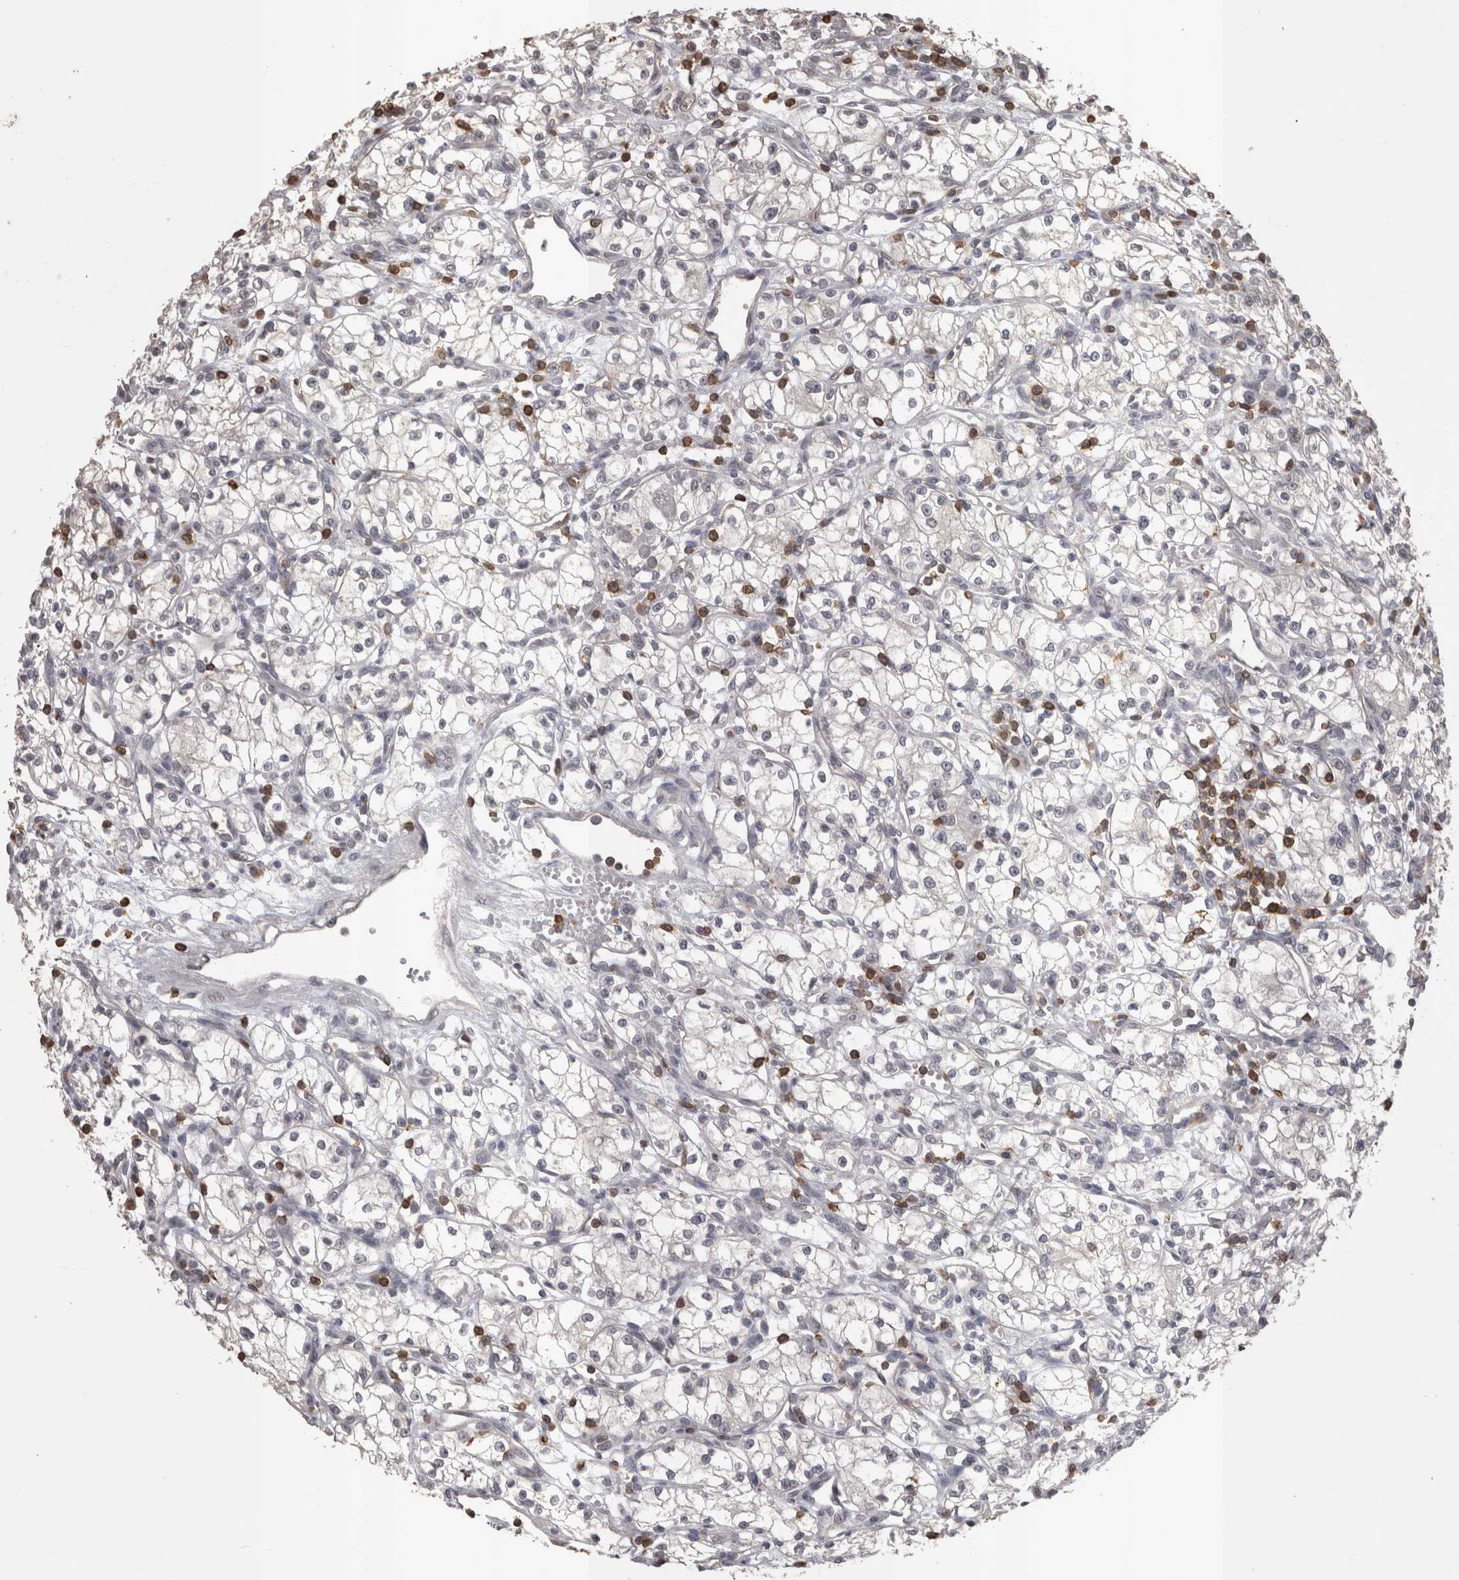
{"staining": {"intensity": "negative", "quantity": "none", "location": "none"}, "tissue": "renal cancer", "cell_type": "Tumor cells", "image_type": "cancer", "snomed": [{"axis": "morphology", "description": "Normal tissue, NOS"}, {"axis": "morphology", "description": "Adenocarcinoma, NOS"}, {"axis": "topography", "description": "Kidney"}], "caption": "Tumor cells are negative for protein expression in human renal cancer (adenocarcinoma).", "gene": "SKAP1", "patient": {"sex": "male", "age": 59}}